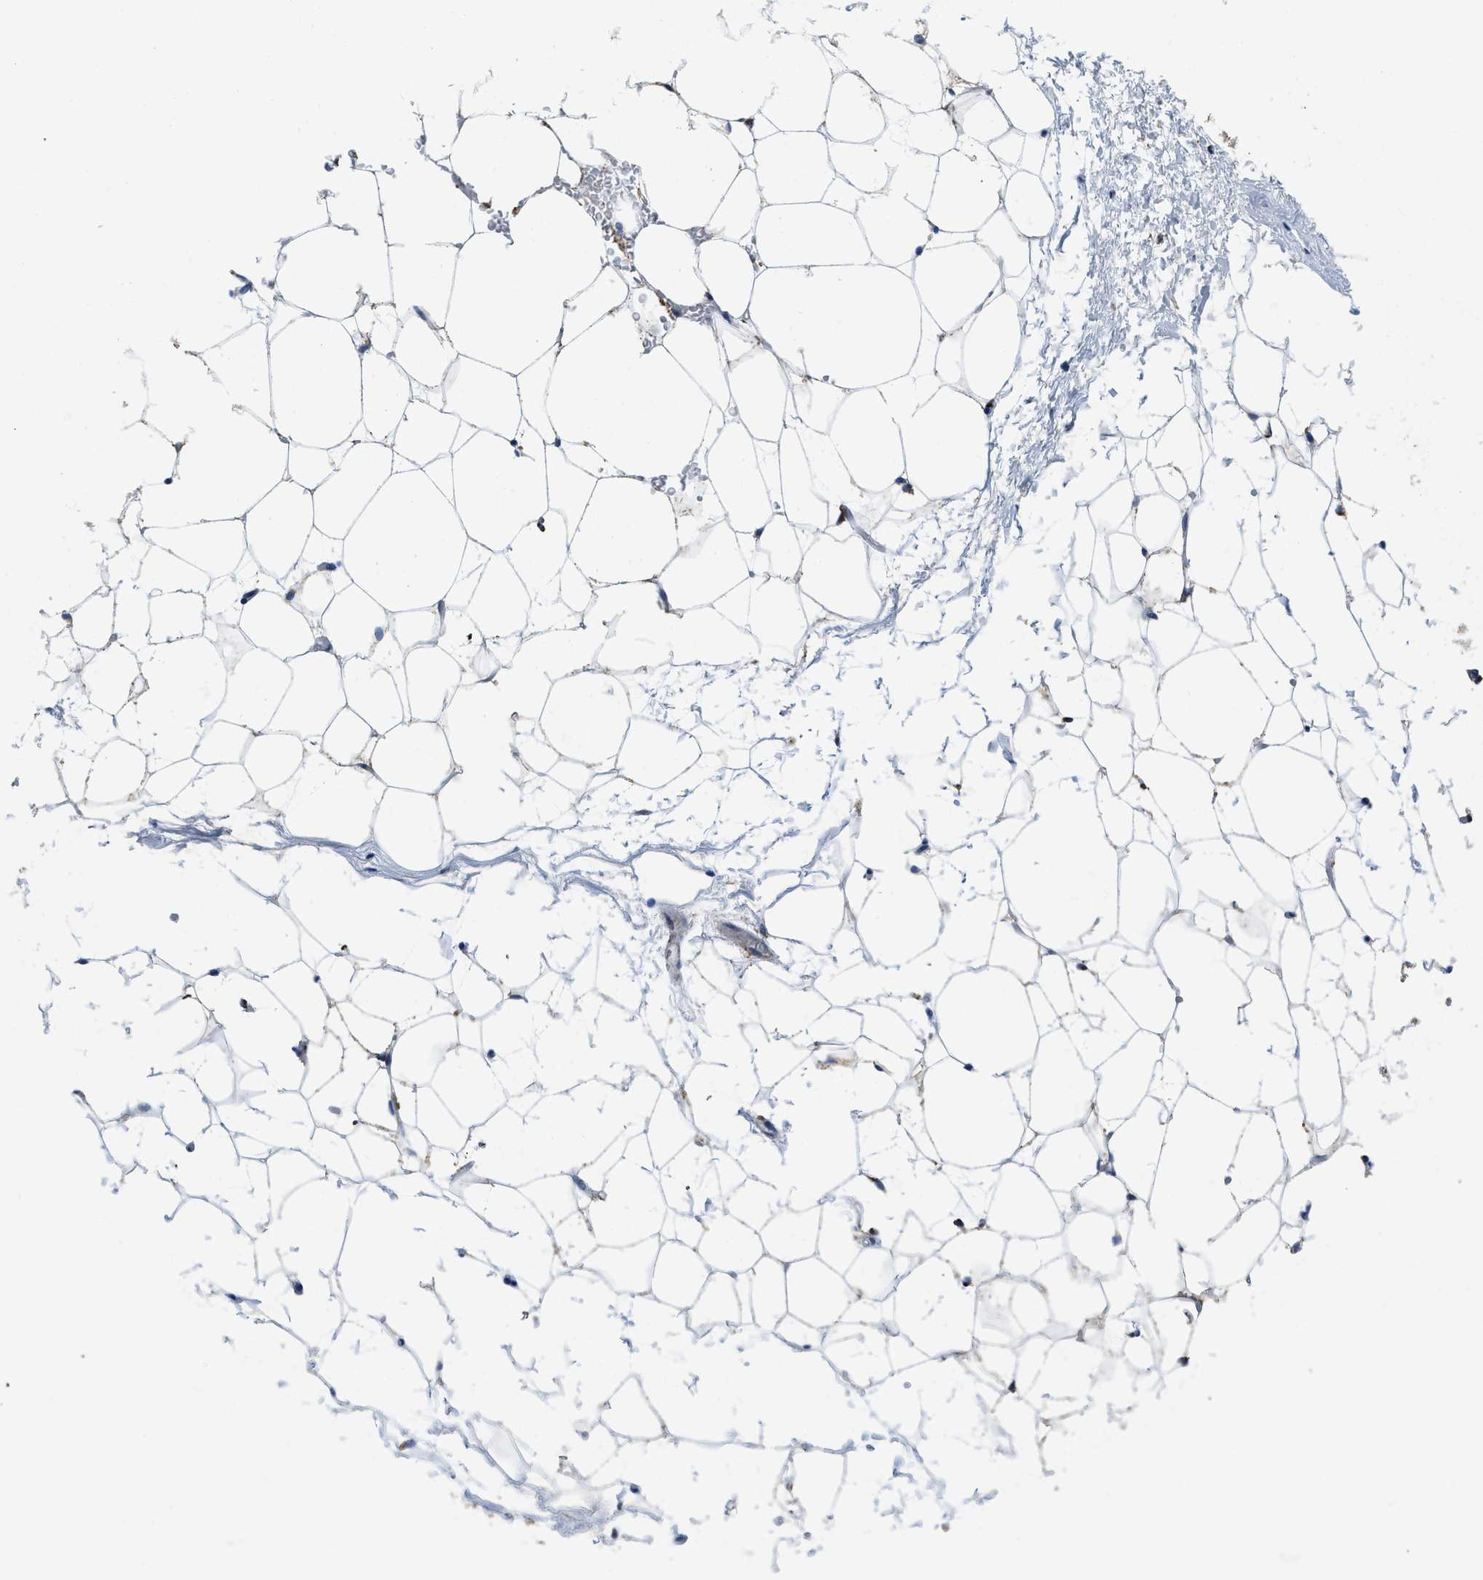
{"staining": {"intensity": "moderate", "quantity": "<25%", "location": "cytoplasmic/membranous"}, "tissue": "adipose tissue", "cell_type": "Adipocytes", "image_type": "normal", "snomed": [{"axis": "morphology", "description": "Normal tissue, NOS"}, {"axis": "topography", "description": "Breast"}, {"axis": "topography", "description": "Soft tissue"}], "caption": "Immunohistochemistry micrograph of normal human adipose tissue stained for a protein (brown), which exhibits low levels of moderate cytoplasmic/membranous positivity in approximately <25% of adipocytes.", "gene": "GATD3", "patient": {"sex": "female", "age": 75}}